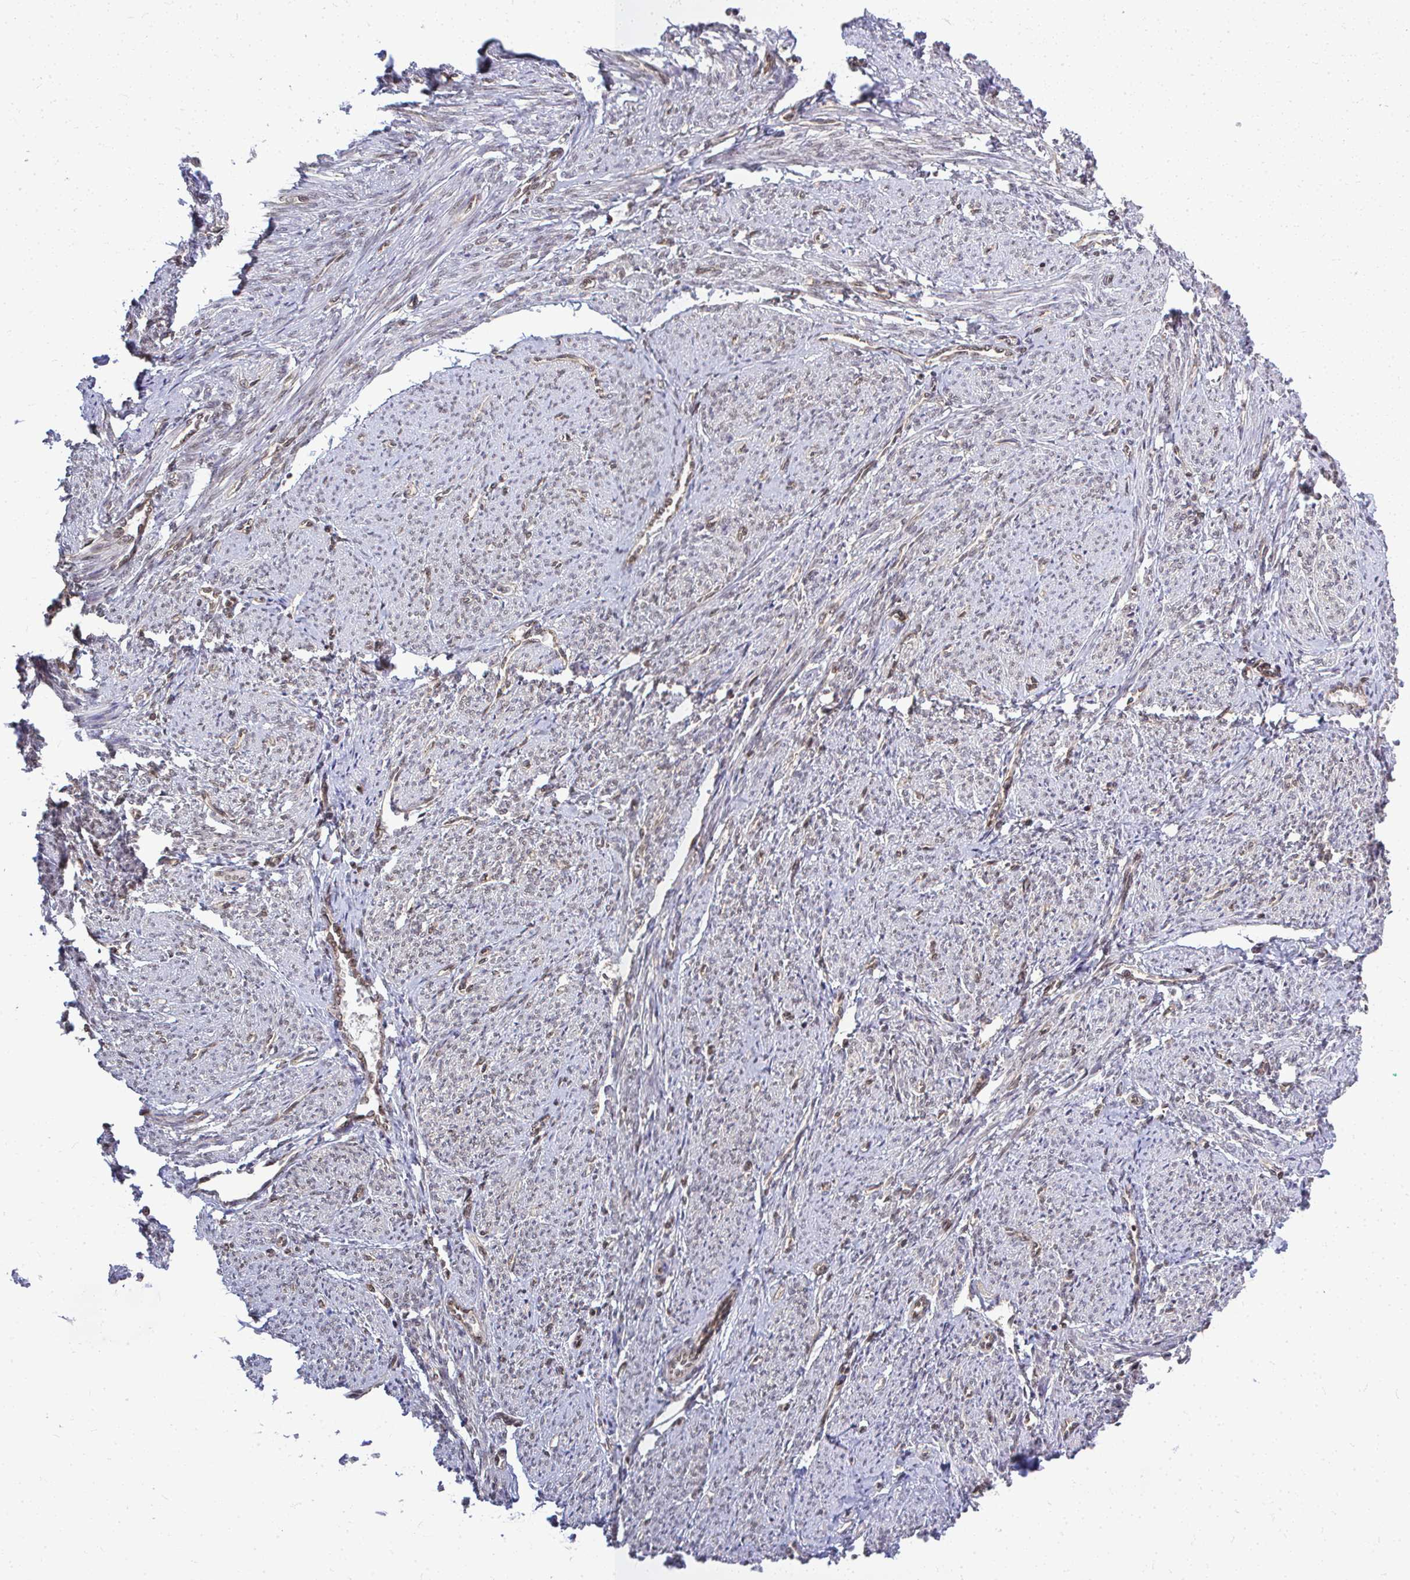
{"staining": {"intensity": "moderate", "quantity": "25%-75%", "location": "nuclear"}, "tissue": "smooth muscle", "cell_type": "Smooth muscle cells", "image_type": "normal", "snomed": [{"axis": "morphology", "description": "Normal tissue, NOS"}, {"axis": "topography", "description": "Smooth muscle"}], "caption": "Immunohistochemistry (IHC) photomicrograph of unremarkable smooth muscle: human smooth muscle stained using immunohistochemistry (IHC) shows medium levels of moderate protein expression localized specifically in the nuclear of smooth muscle cells, appearing as a nuclear brown color.", "gene": "XPO1", "patient": {"sex": "female", "age": 65}}